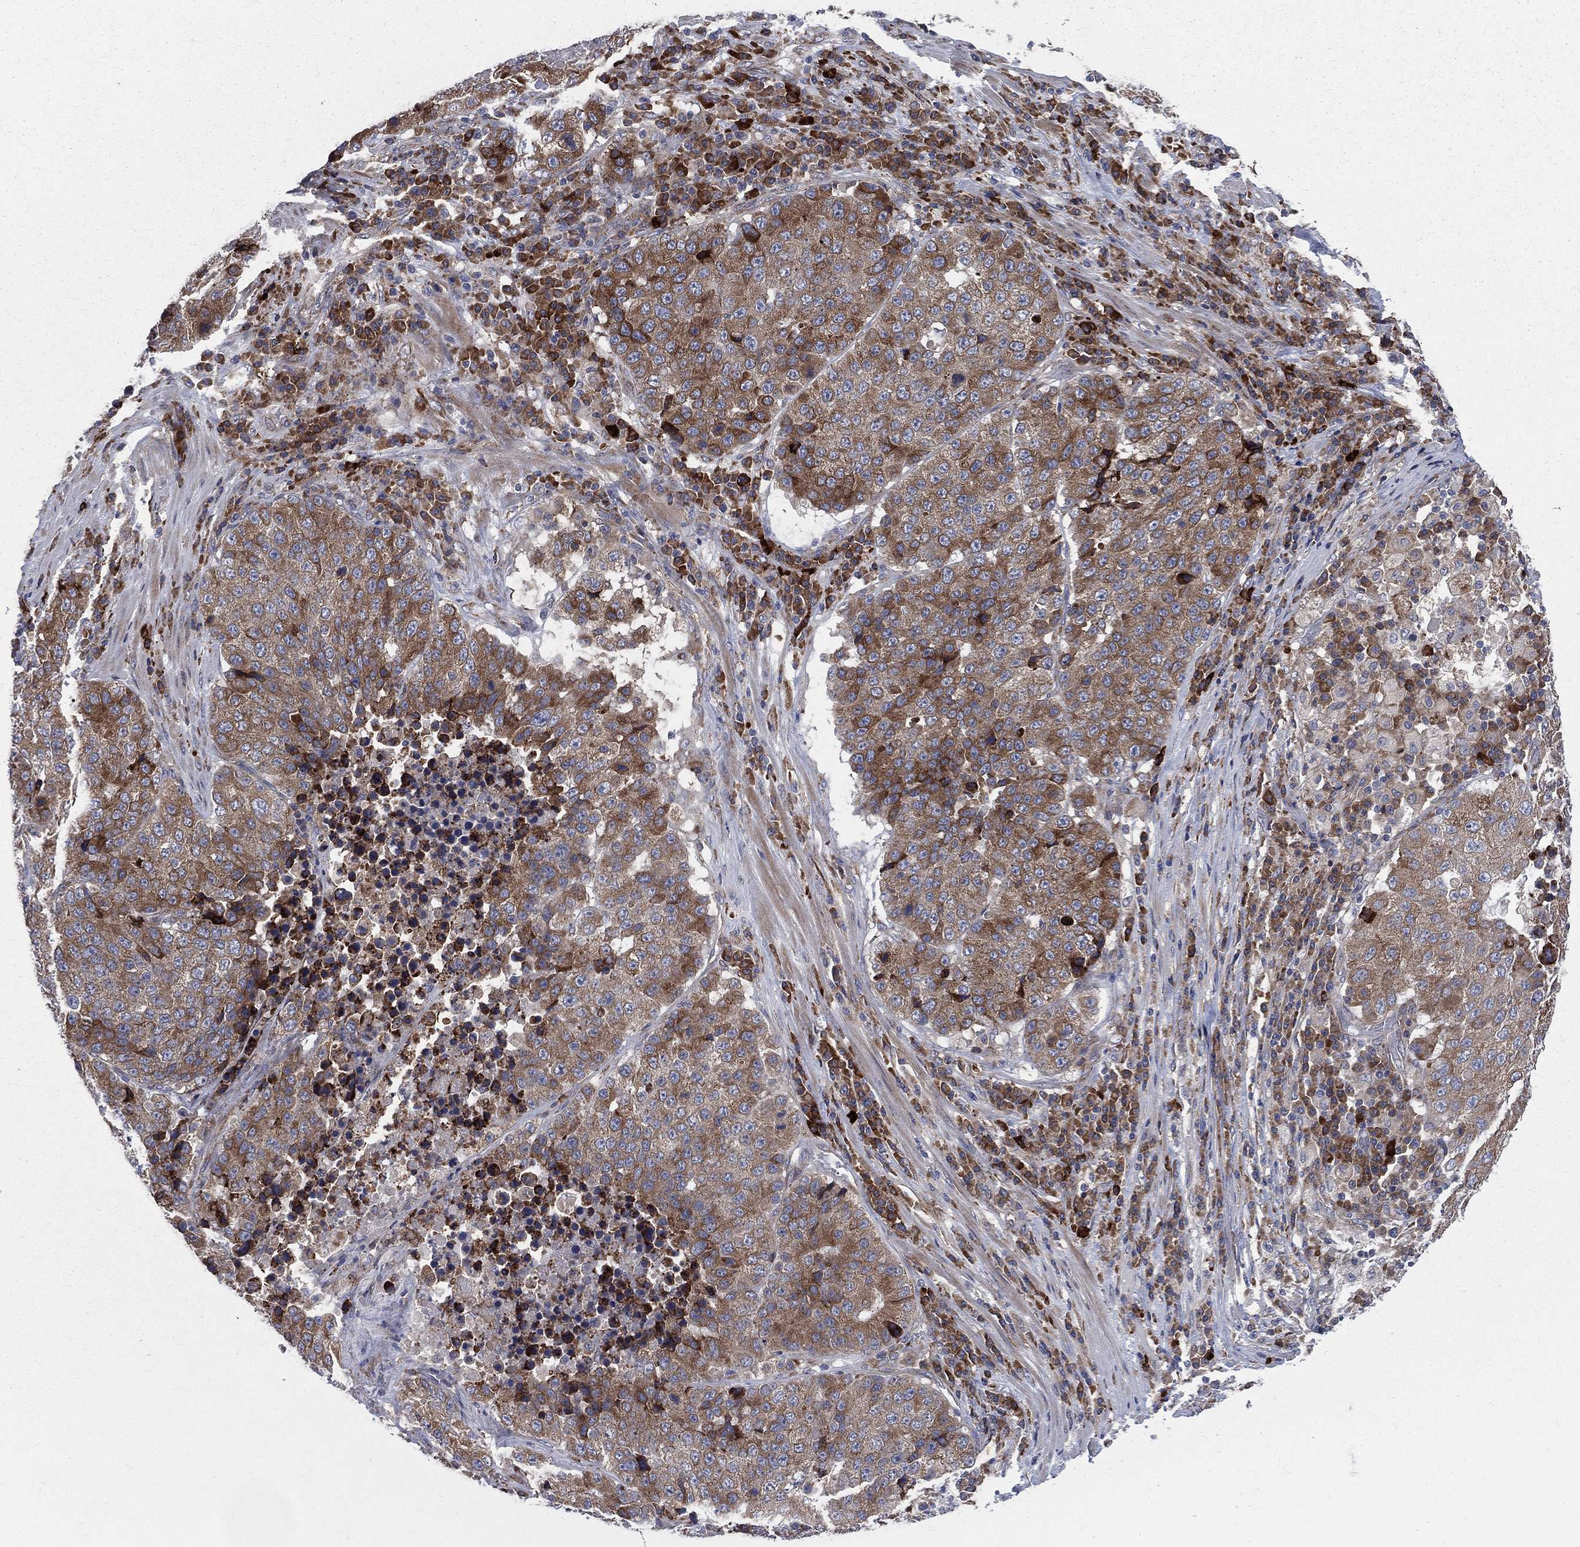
{"staining": {"intensity": "strong", "quantity": ">75%", "location": "cytoplasmic/membranous"}, "tissue": "stomach cancer", "cell_type": "Tumor cells", "image_type": "cancer", "snomed": [{"axis": "morphology", "description": "Adenocarcinoma, NOS"}, {"axis": "topography", "description": "Stomach"}], "caption": "This histopathology image reveals stomach cancer (adenocarcinoma) stained with immunohistochemistry (IHC) to label a protein in brown. The cytoplasmic/membranous of tumor cells show strong positivity for the protein. Nuclei are counter-stained blue.", "gene": "CCDC159", "patient": {"sex": "male", "age": 71}}